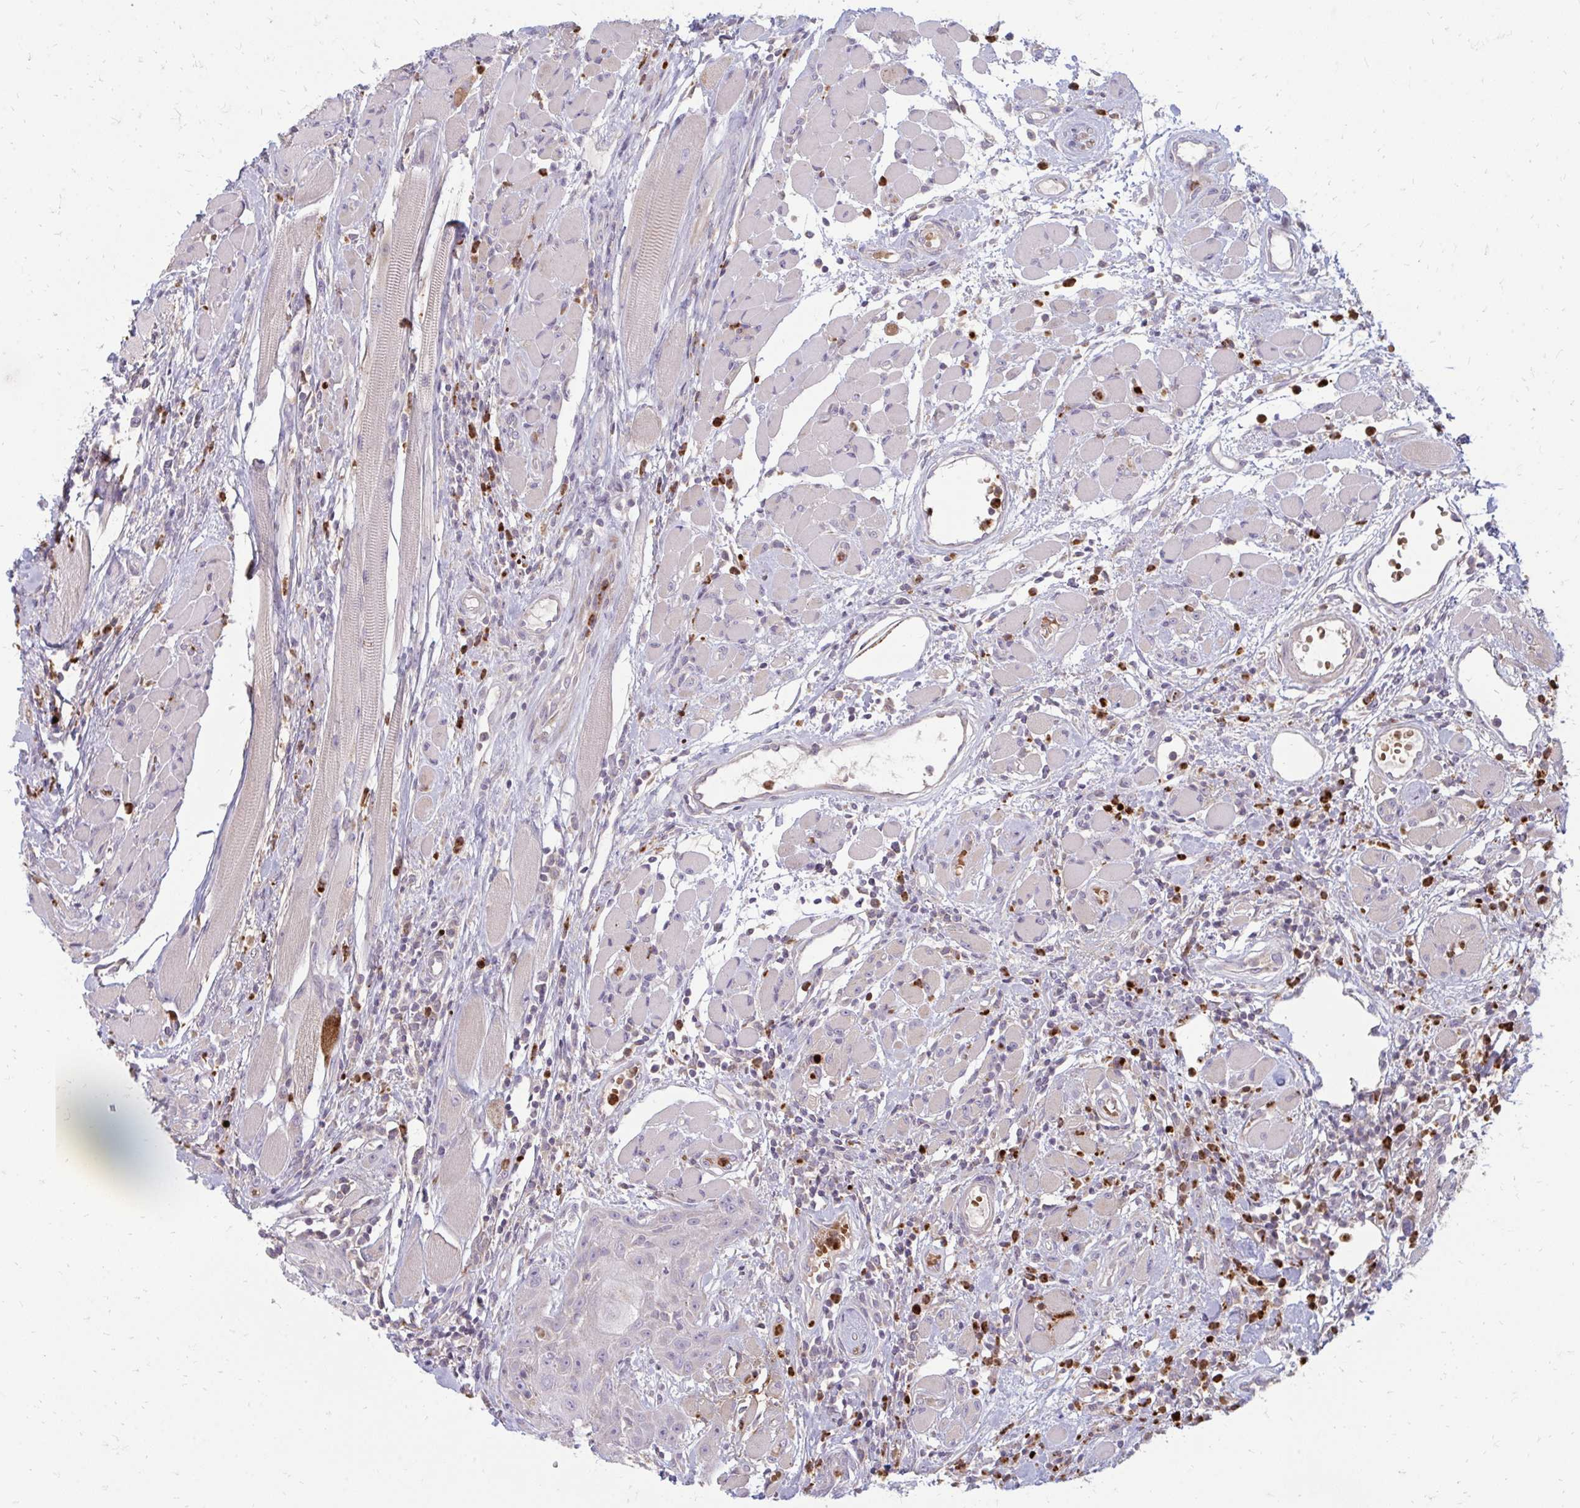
{"staining": {"intensity": "negative", "quantity": "none", "location": "none"}, "tissue": "head and neck cancer", "cell_type": "Tumor cells", "image_type": "cancer", "snomed": [{"axis": "morphology", "description": "Squamous cell carcinoma, NOS"}, {"axis": "topography", "description": "Head-Neck"}], "caption": "Immunohistochemistry (IHC) histopathology image of neoplastic tissue: human squamous cell carcinoma (head and neck) stained with DAB displays no significant protein positivity in tumor cells. (Stains: DAB immunohistochemistry with hematoxylin counter stain, Microscopy: brightfield microscopy at high magnification).", "gene": "RAB33A", "patient": {"sex": "female", "age": 59}}